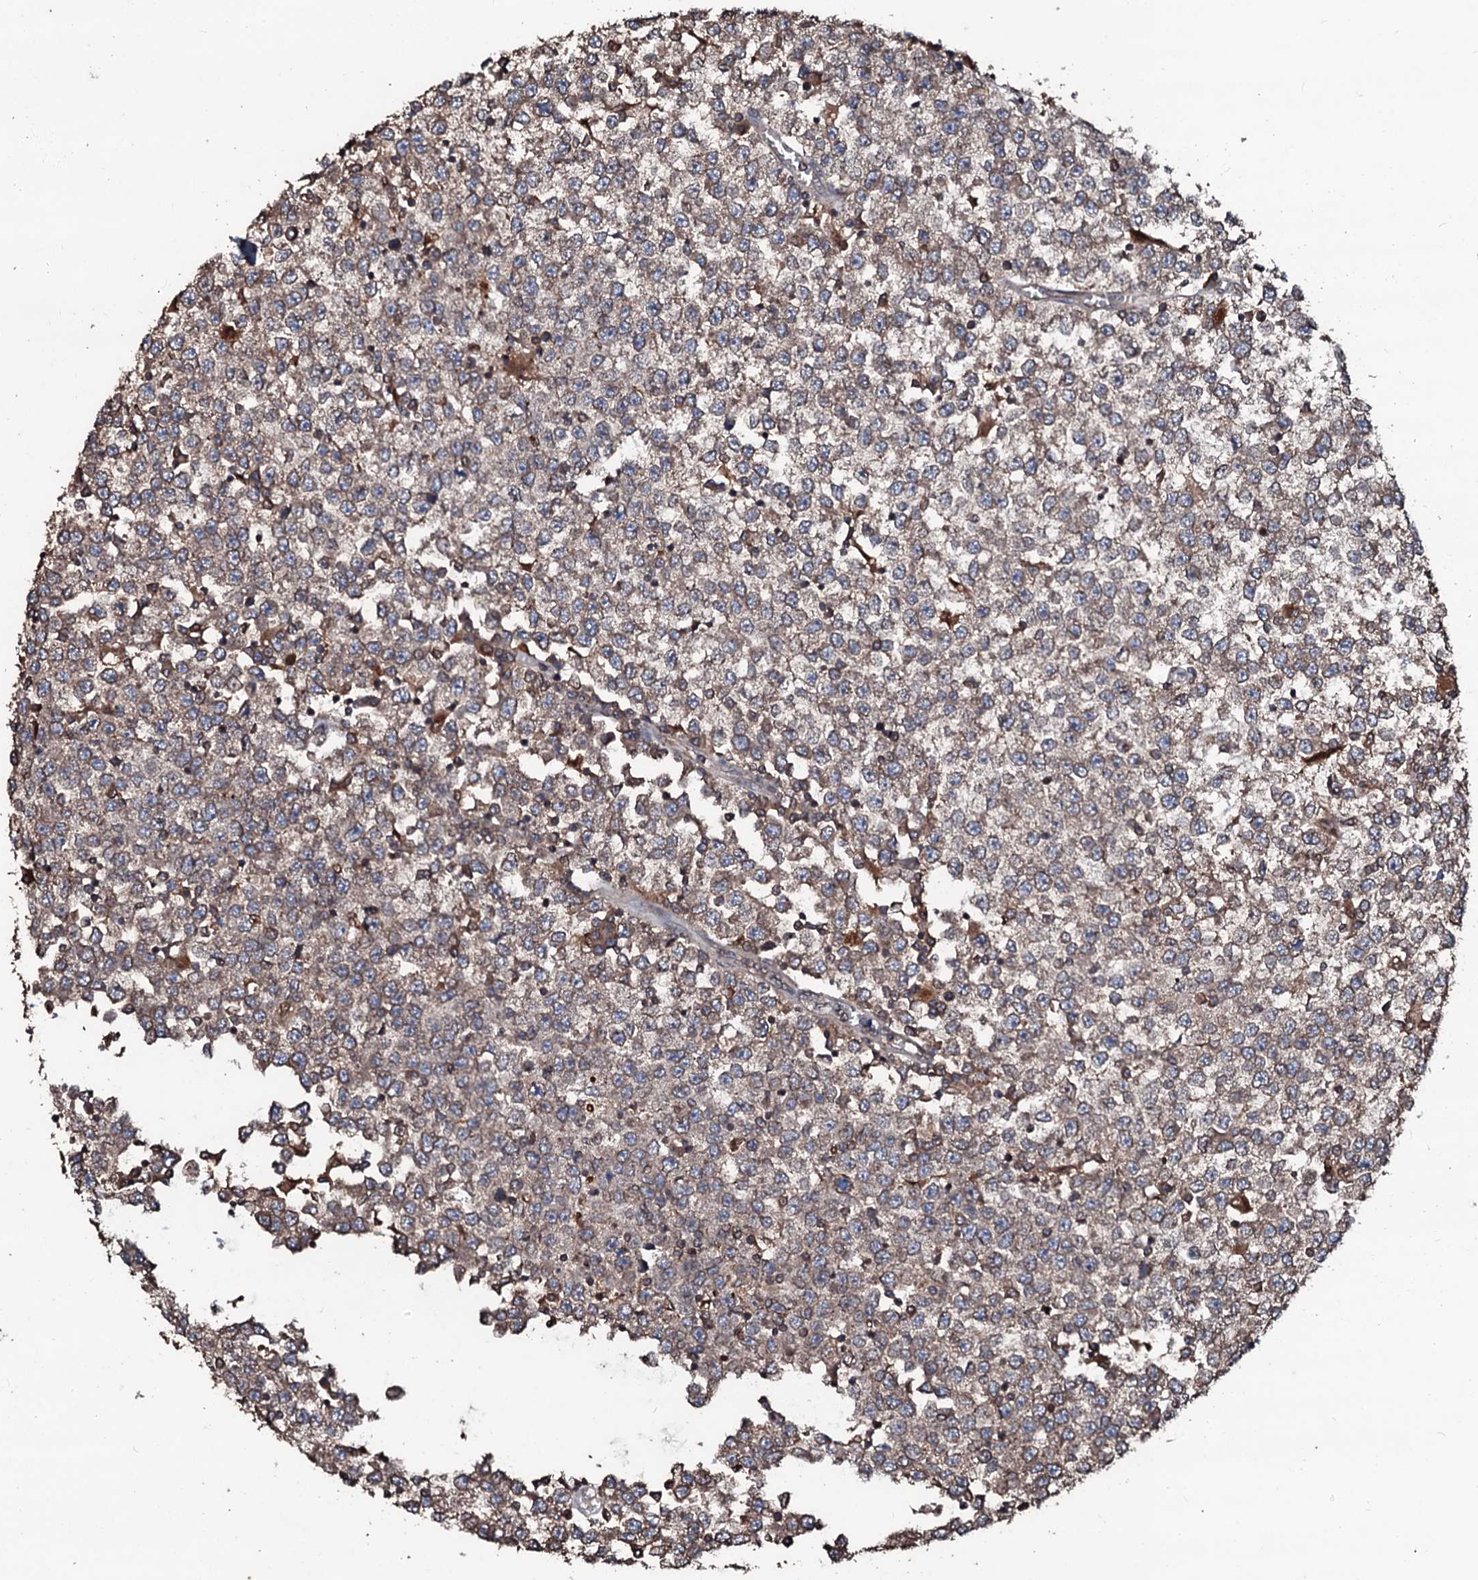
{"staining": {"intensity": "moderate", "quantity": ">75%", "location": "cytoplasmic/membranous"}, "tissue": "testis cancer", "cell_type": "Tumor cells", "image_type": "cancer", "snomed": [{"axis": "morphology", "description": "Seminoma, NOS"}, {"axis": "topography", "description": "Testis"}], "caption": "High-magnification brightfield microscopy of testis cancer (seminoma) stained with DAB (3,3'-diaminobenzidine) (brown) and counterstained with hematoxylin (blue). tumor cells exhibit moderate cytoplasmic/membranous positivity is identified in approximately>75% of cells.", "gene": "SDHAF2", "patient": {"sex": "male", "age": 65}}